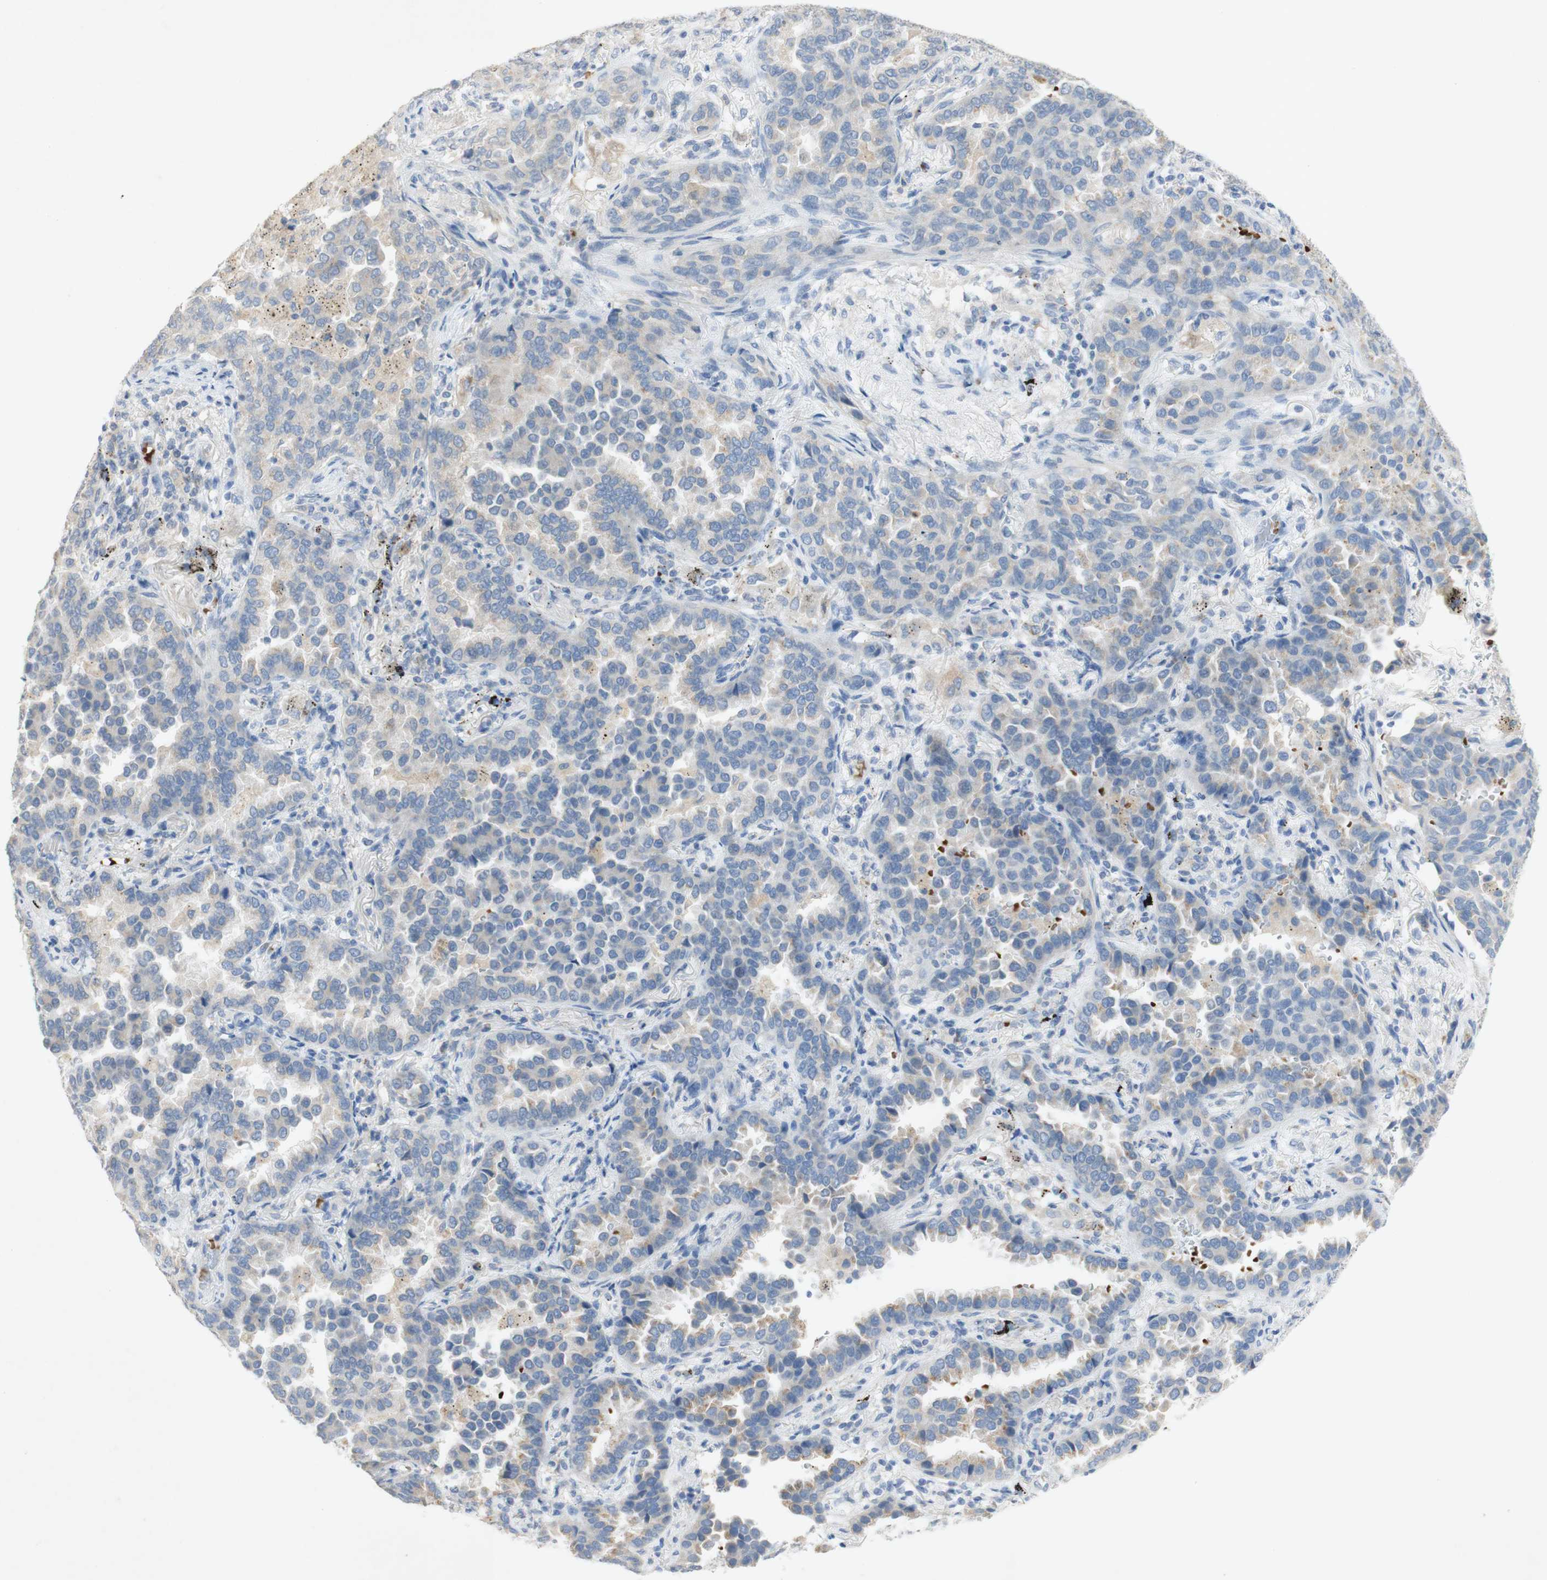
{"staining": {"intensity": "negative", "quantity": "none", "location": "none"}, "tissue": "lung cancer", "cell_type": "Tumor cells", "image_type": "cancer", "snomed": [{"axis": "morphology", "description": "Normal tissue, NOS"}, {"axis": "morphology", "description": "Adenocarcinoma, NOS"}, {"axis": "topography", "description": "Lung"}], "caption": "Immunohistochemical staining of human adenocarcinoma (lung) shows no significant expression in tumor cells.", "gene": "EPO", "patient": {"sex": "male", "age": 59}}